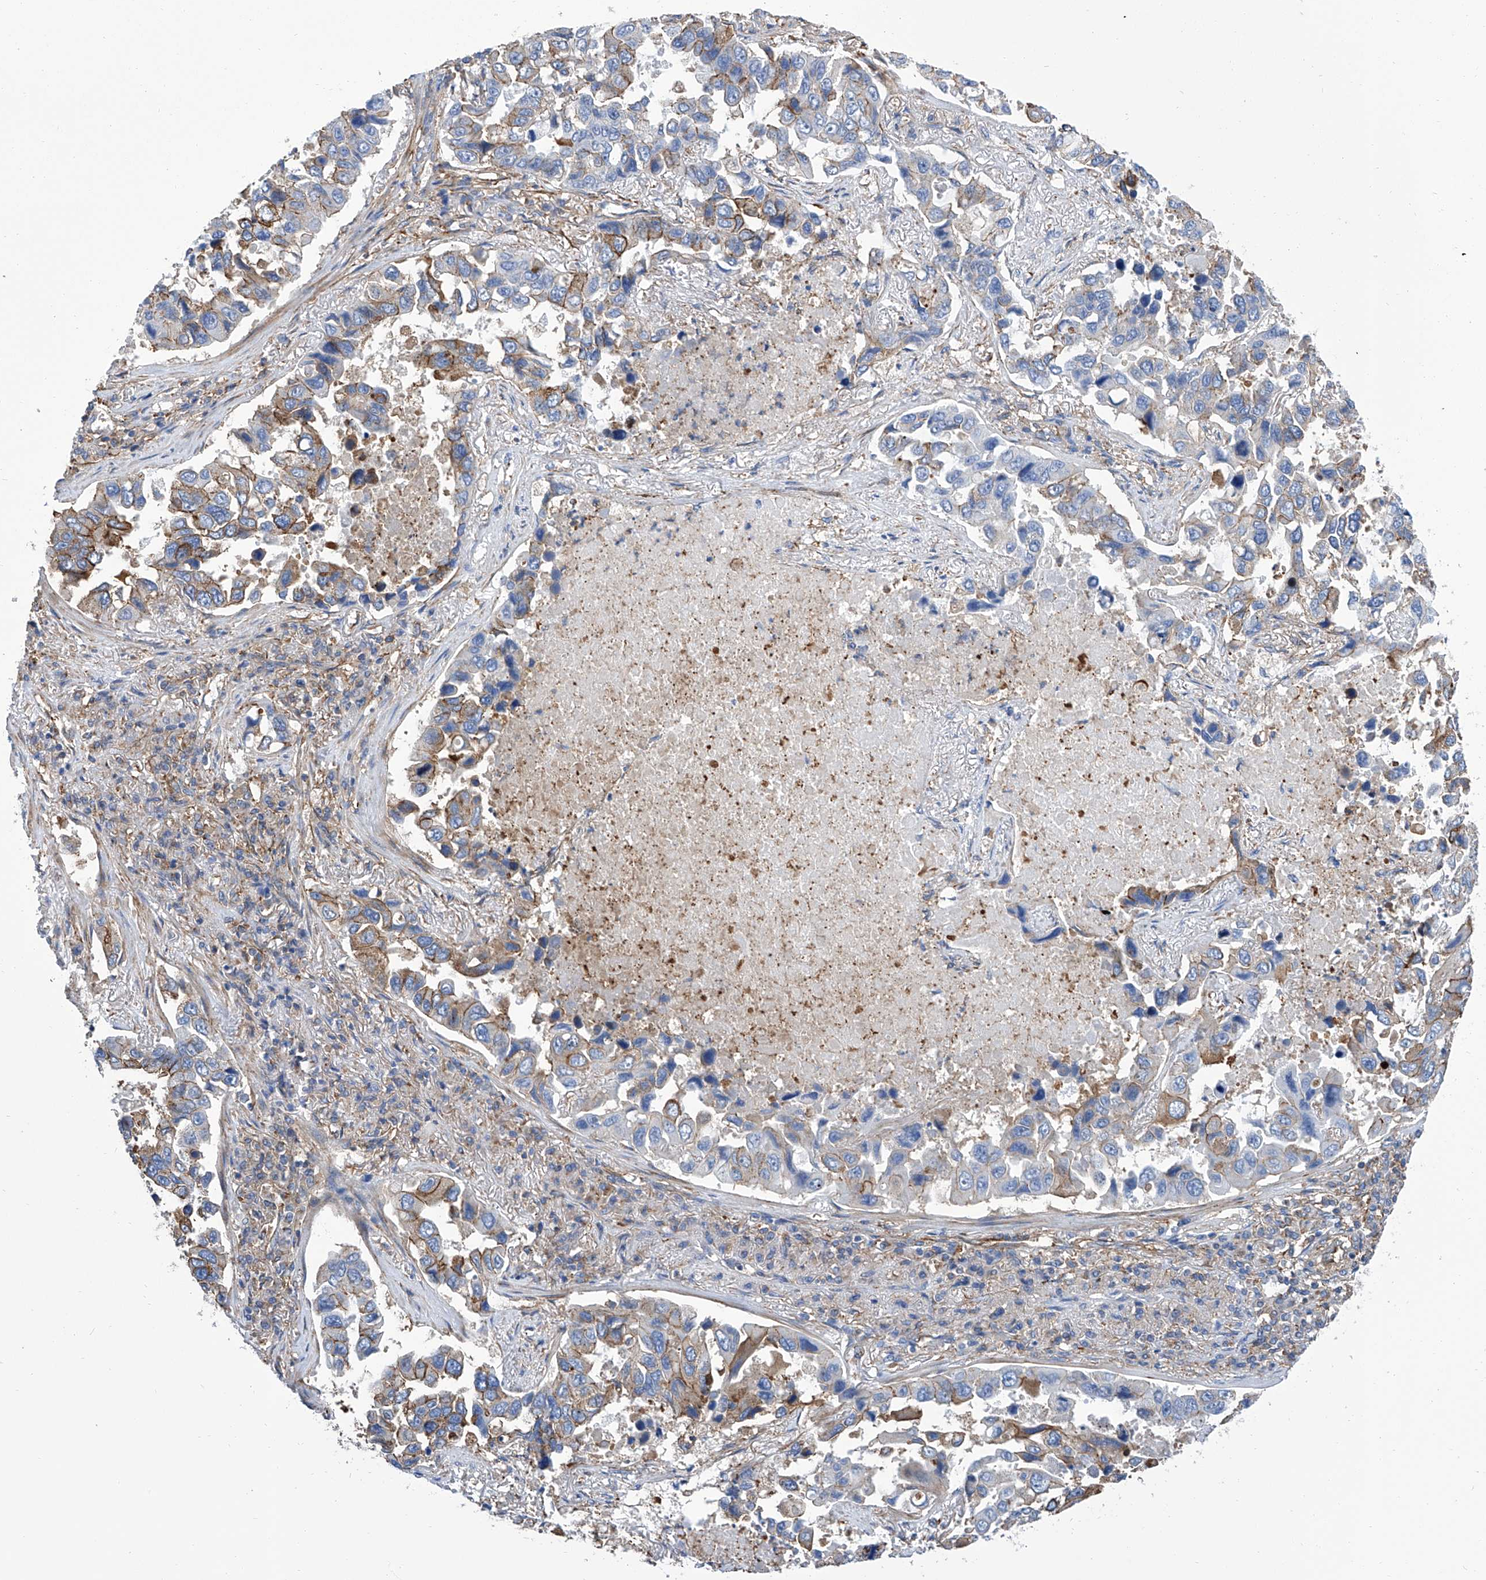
{"staining": {"intensity": "moderate", "quantity": "<25%", "location": "cytoplasmic/membranous"}, "tissue": "lung cancer", "cell_type": "Tumor cells", "image_type": "cancer", "snomed": [{"axis": "morphology", "description": "Adenocarcinoma, NOS"}, {"axis": "topography", "description": "Lung"}], "caption": "High-power microscopy captured an immunohistochemistry photomicrograph of lung cancer, revealing moderate cytoplasmic/membranous positivity in about <25% of tumor cells. (DAB IHC with brightfield microscopy, high magnification).", "gene": "GPT", "patient": {"sex": "male", "age": 64}}